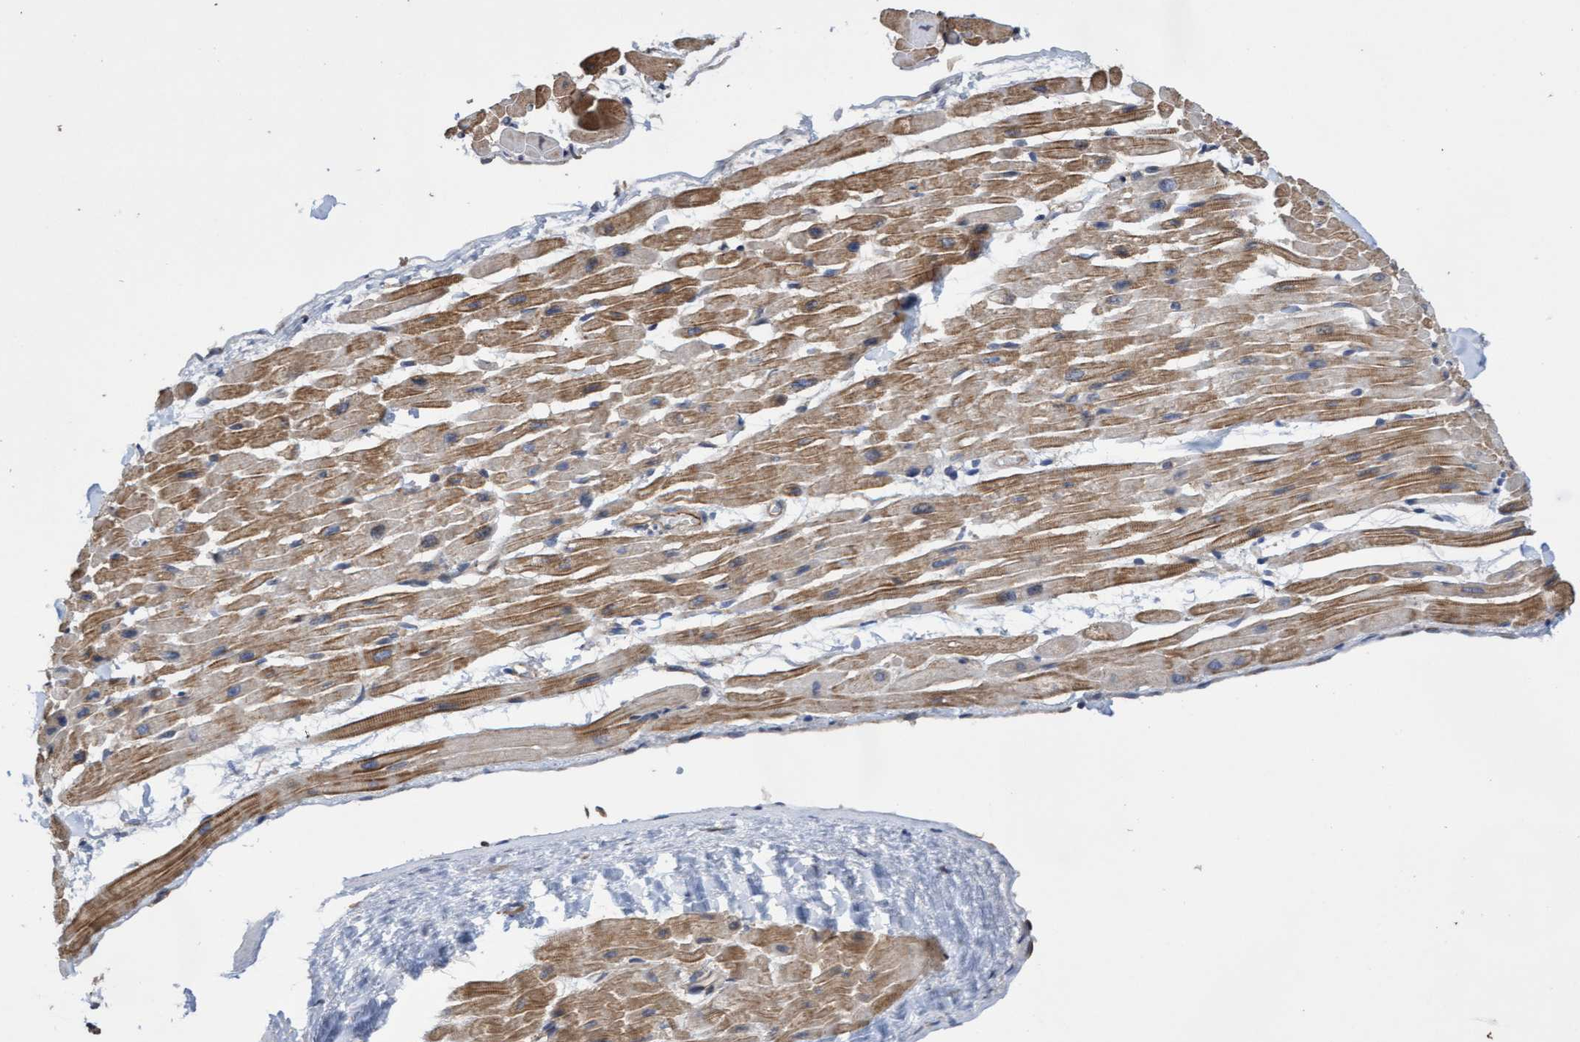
{"staining": {"intensity": "moderate", "quantity": "25%-75%", "location": "cytoplasmic/membranous"}, "tissue": "heart muscle", "cell_type": "Cardiomyocytes", "image_type": "normal", "snomed": [{"axis": "morphology", "description": "Normal tissue, NOS"}, {"axis": "topography", "description": "Heart"}], "caption": "Immunohistochemical staining of benign heart muscle demonstrates medium levels of moderate cytoplasmic/membranous staining in about 25%-75% of cardiomyocytes. Using DAB (3,3'-diaminobenzidine) (brown) and hematoxylin (blue) stains, captured at high magnification using brightfield microscopy.", "gene": "ITFG1", "patient": {"sex": "male", "age": 45}}